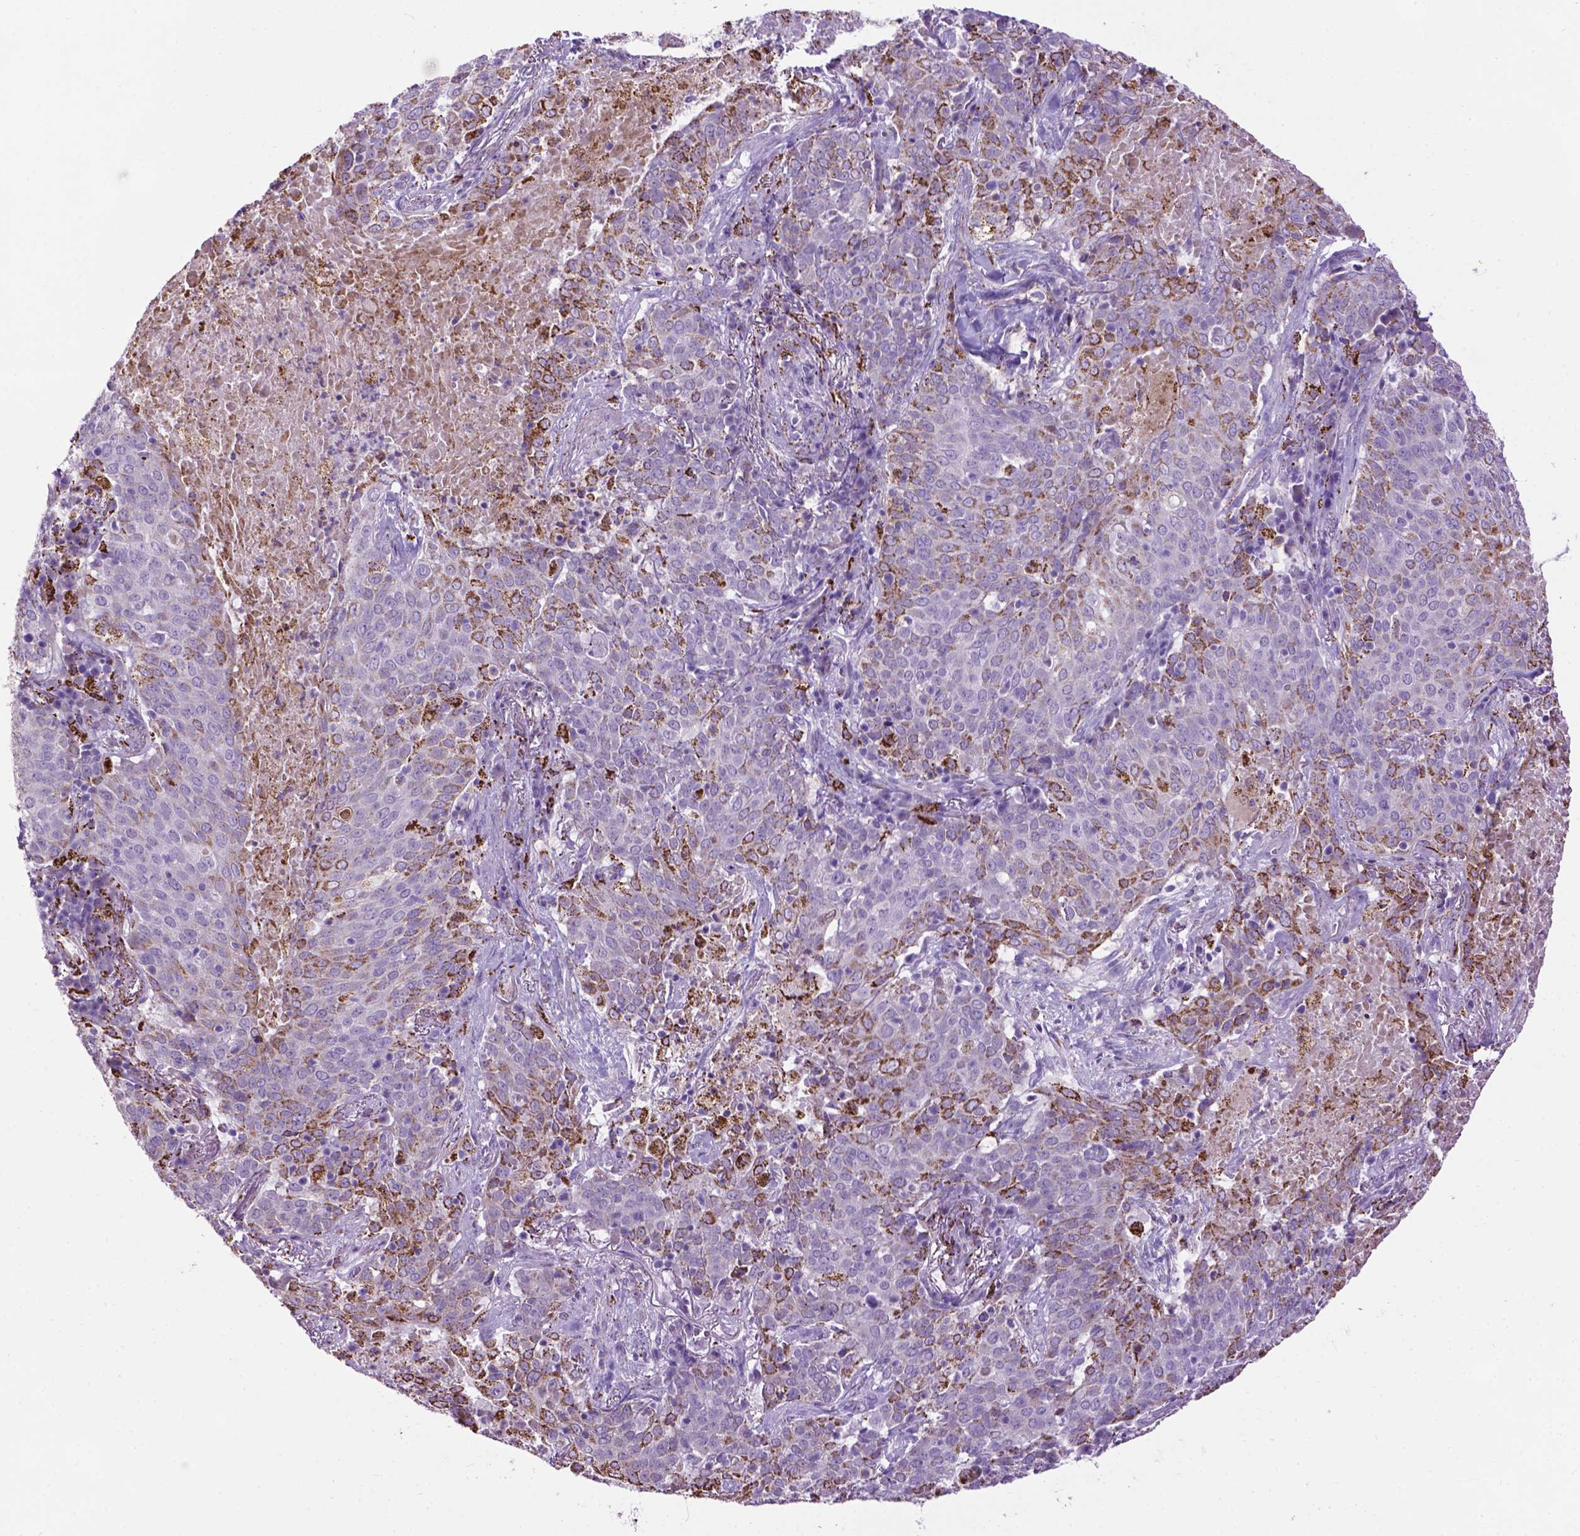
{"staining": {"intensity": "moderate", "quantity": "<25%", "location": "cytoplasmic/membranous"}, "tissue": "lung cancer", "cell_type": "Tumor cells", "image_type": "cancer", "snomed": [{"axis": "morphology", "description": "Squamous cell carcinoma, NOS"}, {"axis": "topography", "description": "Lung"}], "caption": "The image shows a brown stain indicating the presence of a protein in the cytoplasmic/membranous of tumor cells in lung squamous cell carcinoma. The staining was performed using DAB, with brown indicating positive protein expression. Nuclei are stained blue with hematoxylin.", "gene": "TMEM132E", "patient": {"sex": "male", "age": 82}}